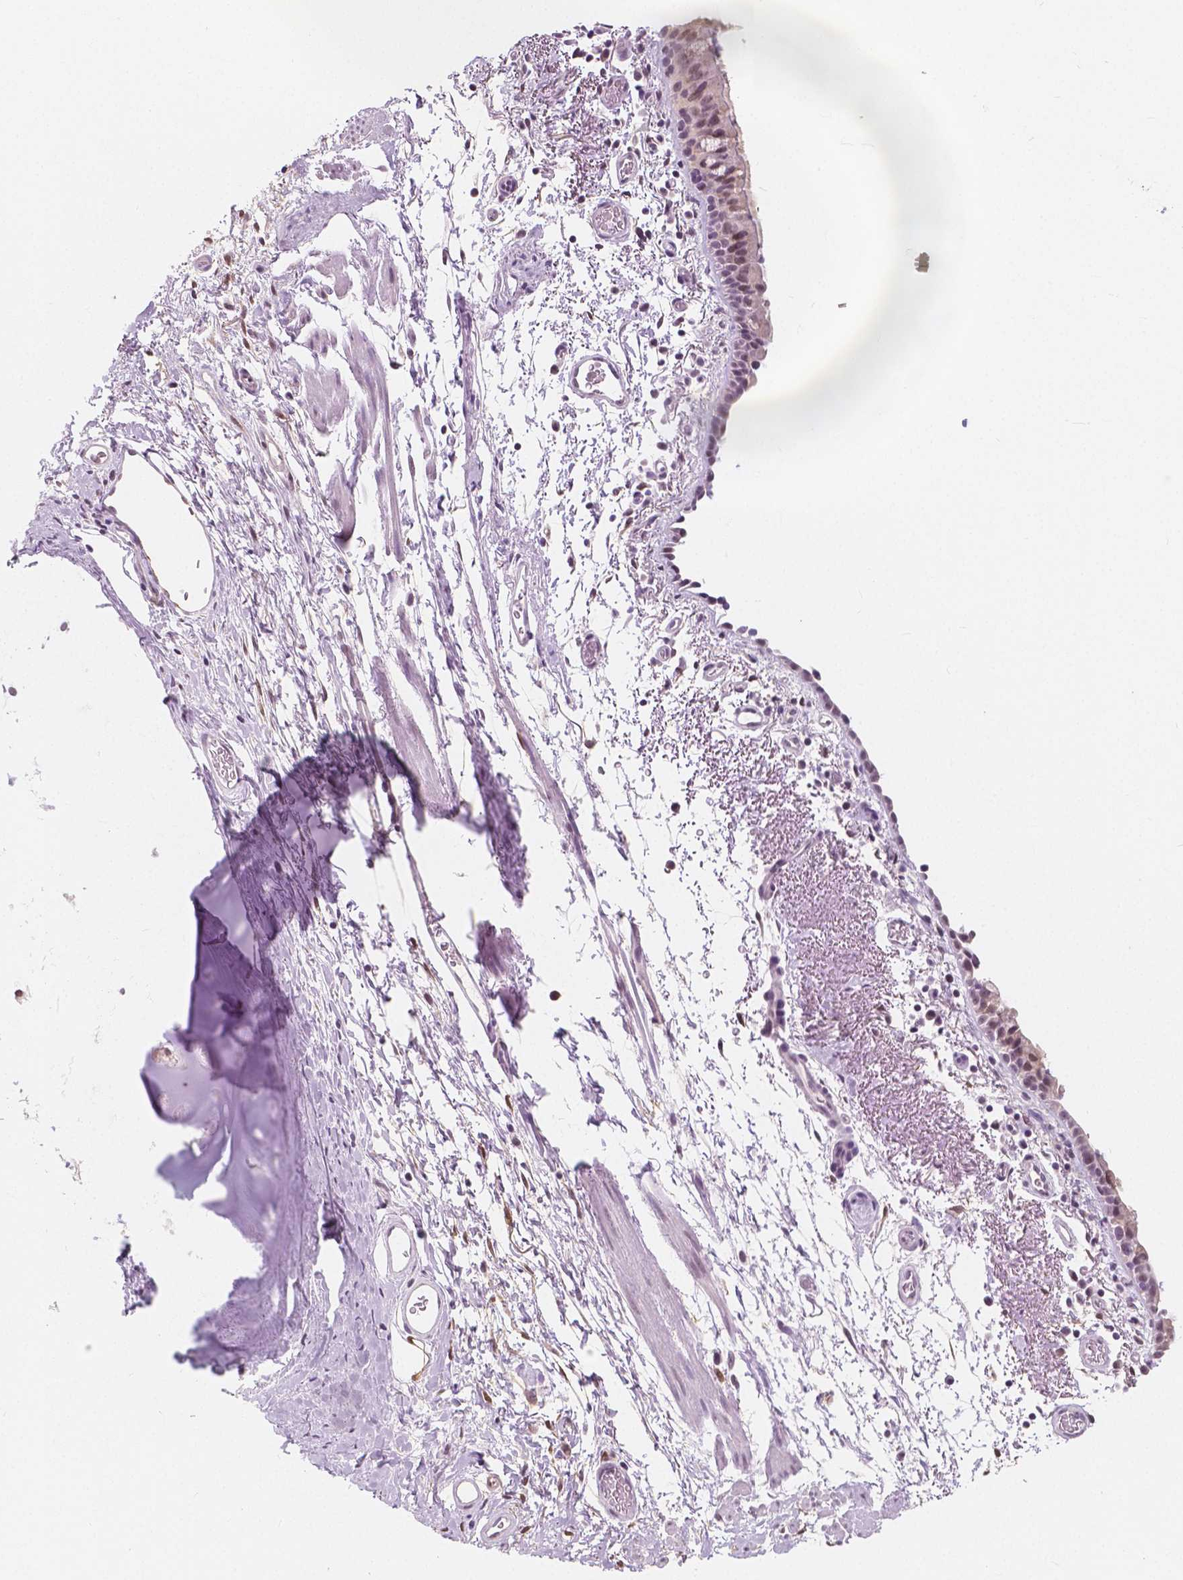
{"staining": {"intensity": "weak", "quantity": ">75%", "location": "nuclear"}, "tissue": "bronchus", "cell_type": "Respiratory epithelial cells", "image_type": "normal", "snomed": [{"axis": "morphology", "description": "Normal tissue, NOS"}, {"axis": "morphology", "description": "Adenocarcinoma, NOS"}, {"axis": "topography", "description": "Bronchus"}], "caption": "About >75% of respiratory epithelial cells in benign human bronchus exhibit weak nuclear protein staining as visualized by brown immunohistochemical staining.", "gene": "NOLC1", "patient": {"sex": "male", "age": 68}}